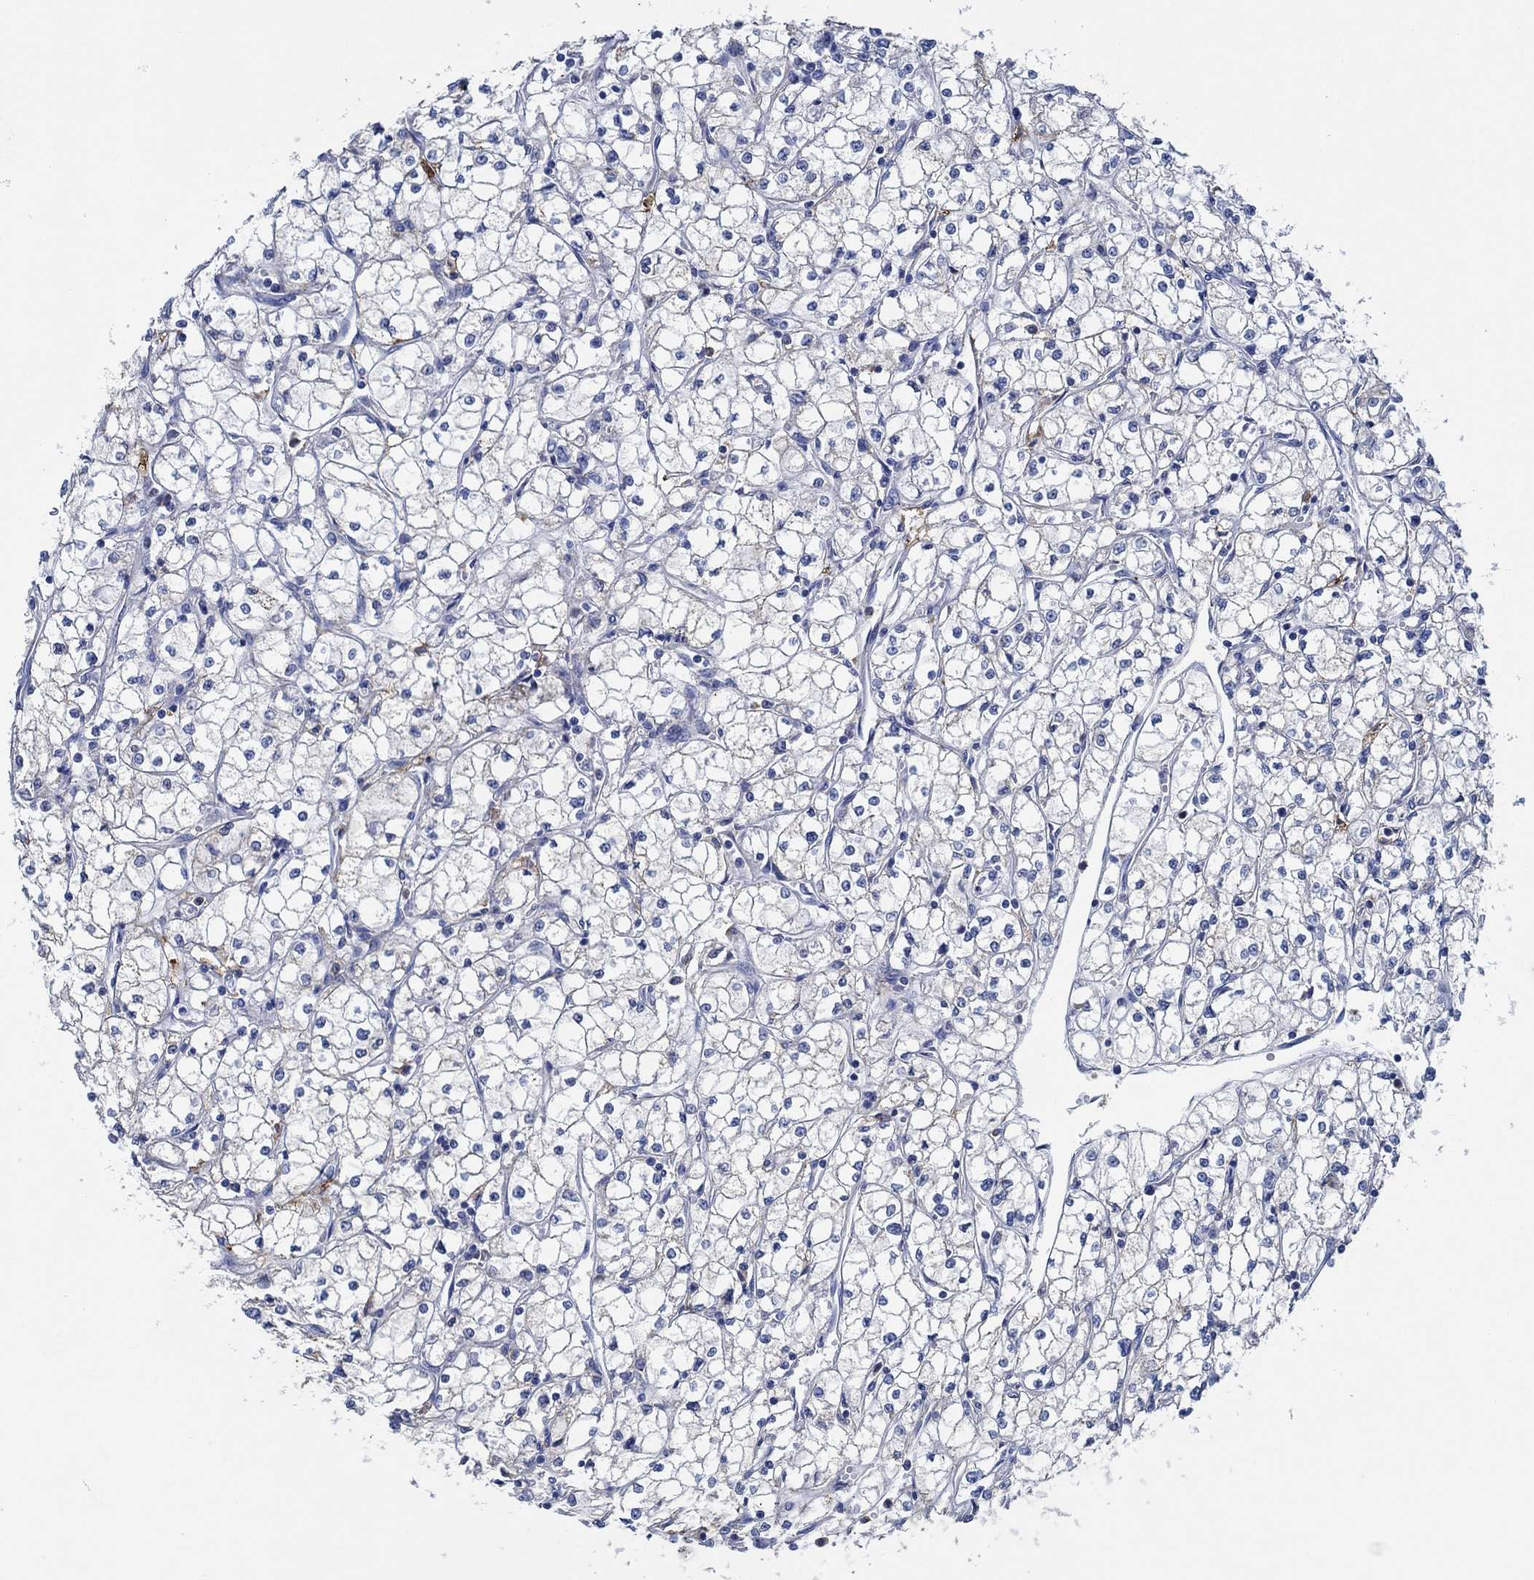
{"staining": {"intensity": "negative", "quantity": "none", "location": "none"}, "tissue": "renal cancer", "cell_type": "Tumor cells", "image_type": "cancer", "snomed": [{"axis": "morphology", "description": "Adenocarcinoma, NOS"}, {"axis": "topography", "description": "Kidney"}], "caption": "Renal adenocarcinoma was stained to show a protein in brown. There is no significant expression in tumor cells.", "gene": "CPM", "patient": {"sex": "male", "age": 67}}